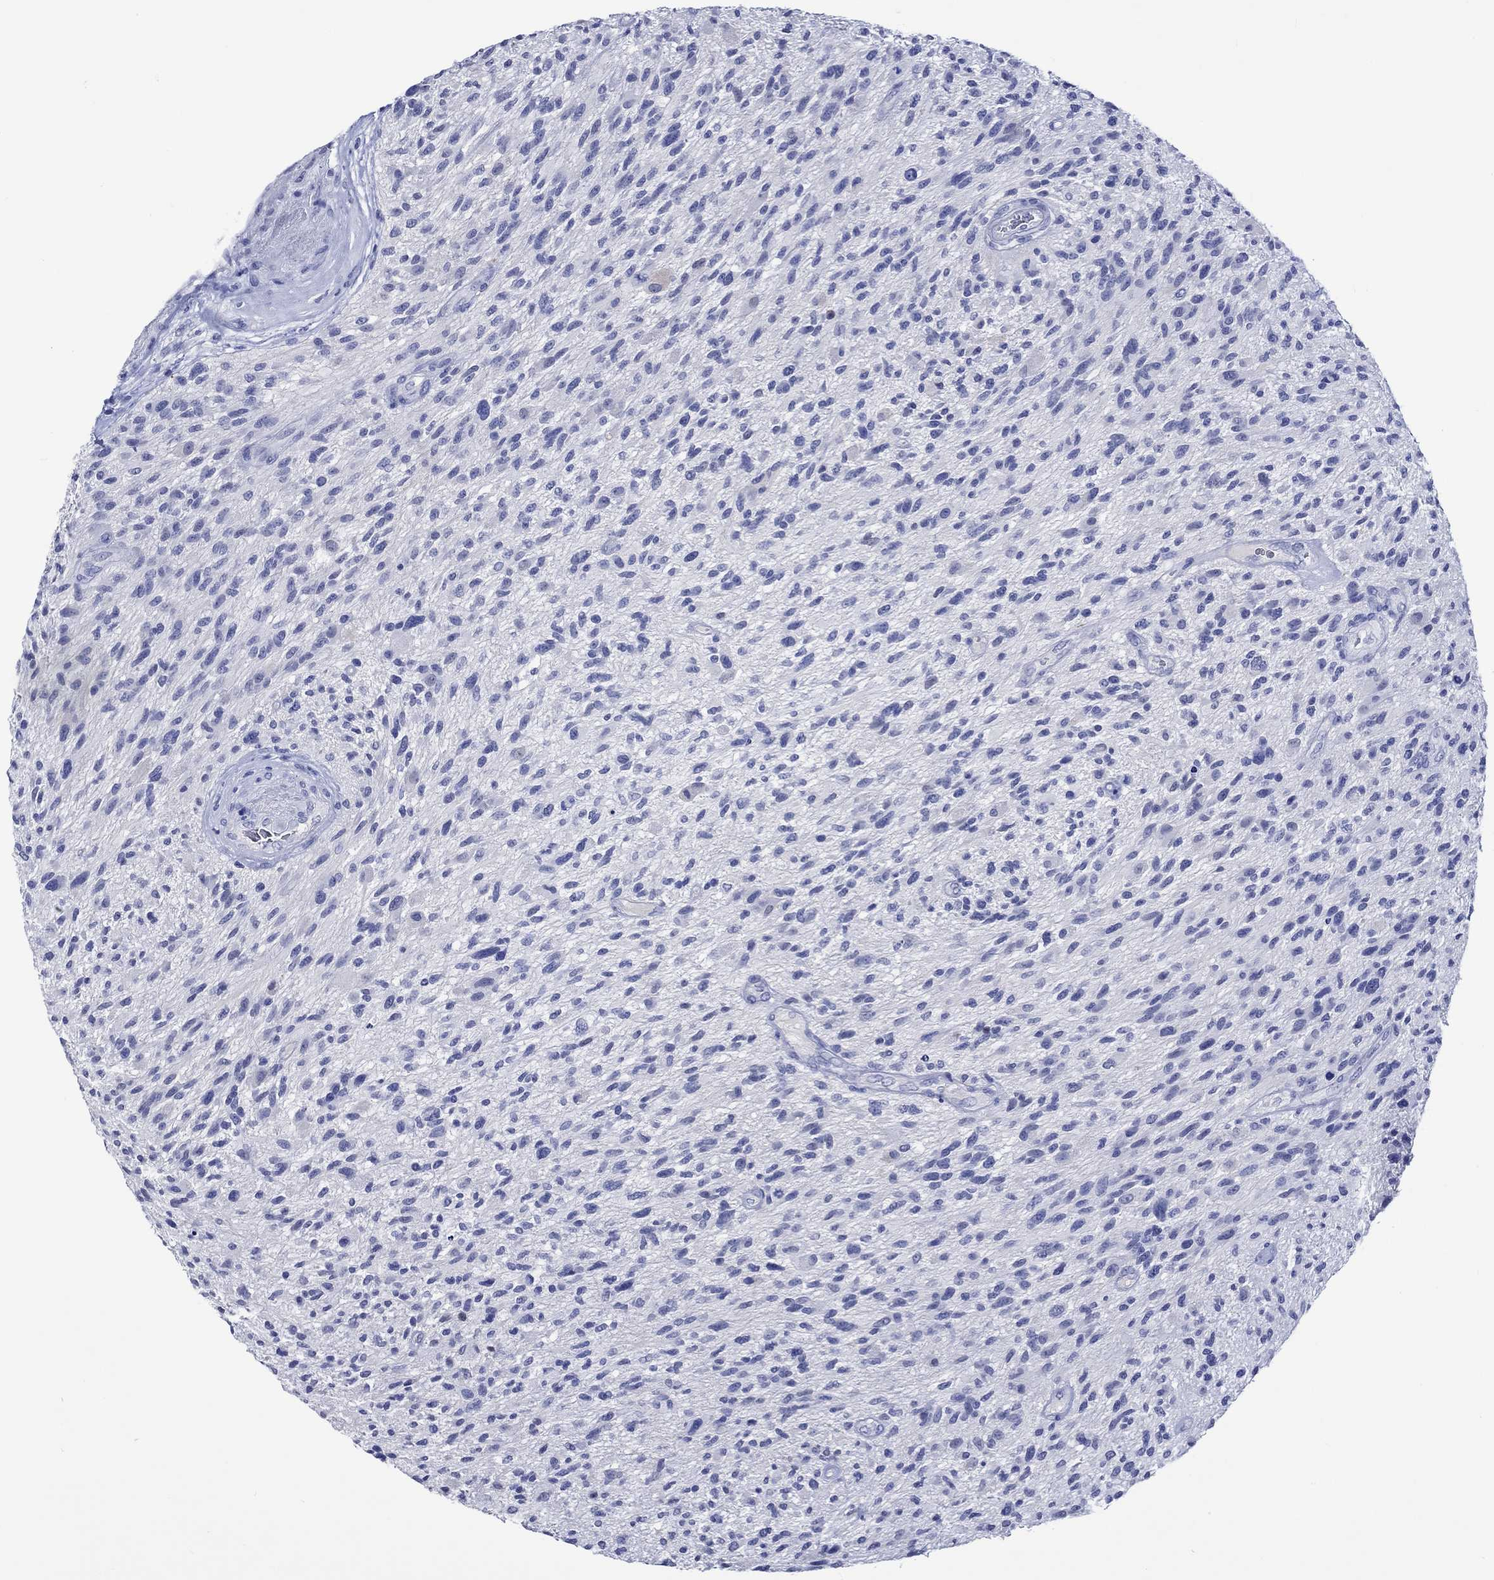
{"staining": {"intensity": "negative", "quantity": "none", "location": "none"}, "tissue": "glioma", "cell_type": "Tumor cells", "image_type": "cancer", "snomed": [{"axis": "morphology", "description": "Glioma, malignant, High grade"}, {"axis": "topography", "description": "Brain"}], "caption": "Tumor cells show no significant protein positivity in high-grade glioma (malignant). (Stains: DAB (3,3'-diaminobenzidine) IHC with hematoxylin counter stain, Microscopy: brightfield microscopy at high magnification).", "gene": "KLHL35", "patient": {"sex": "male", "age": 47}}